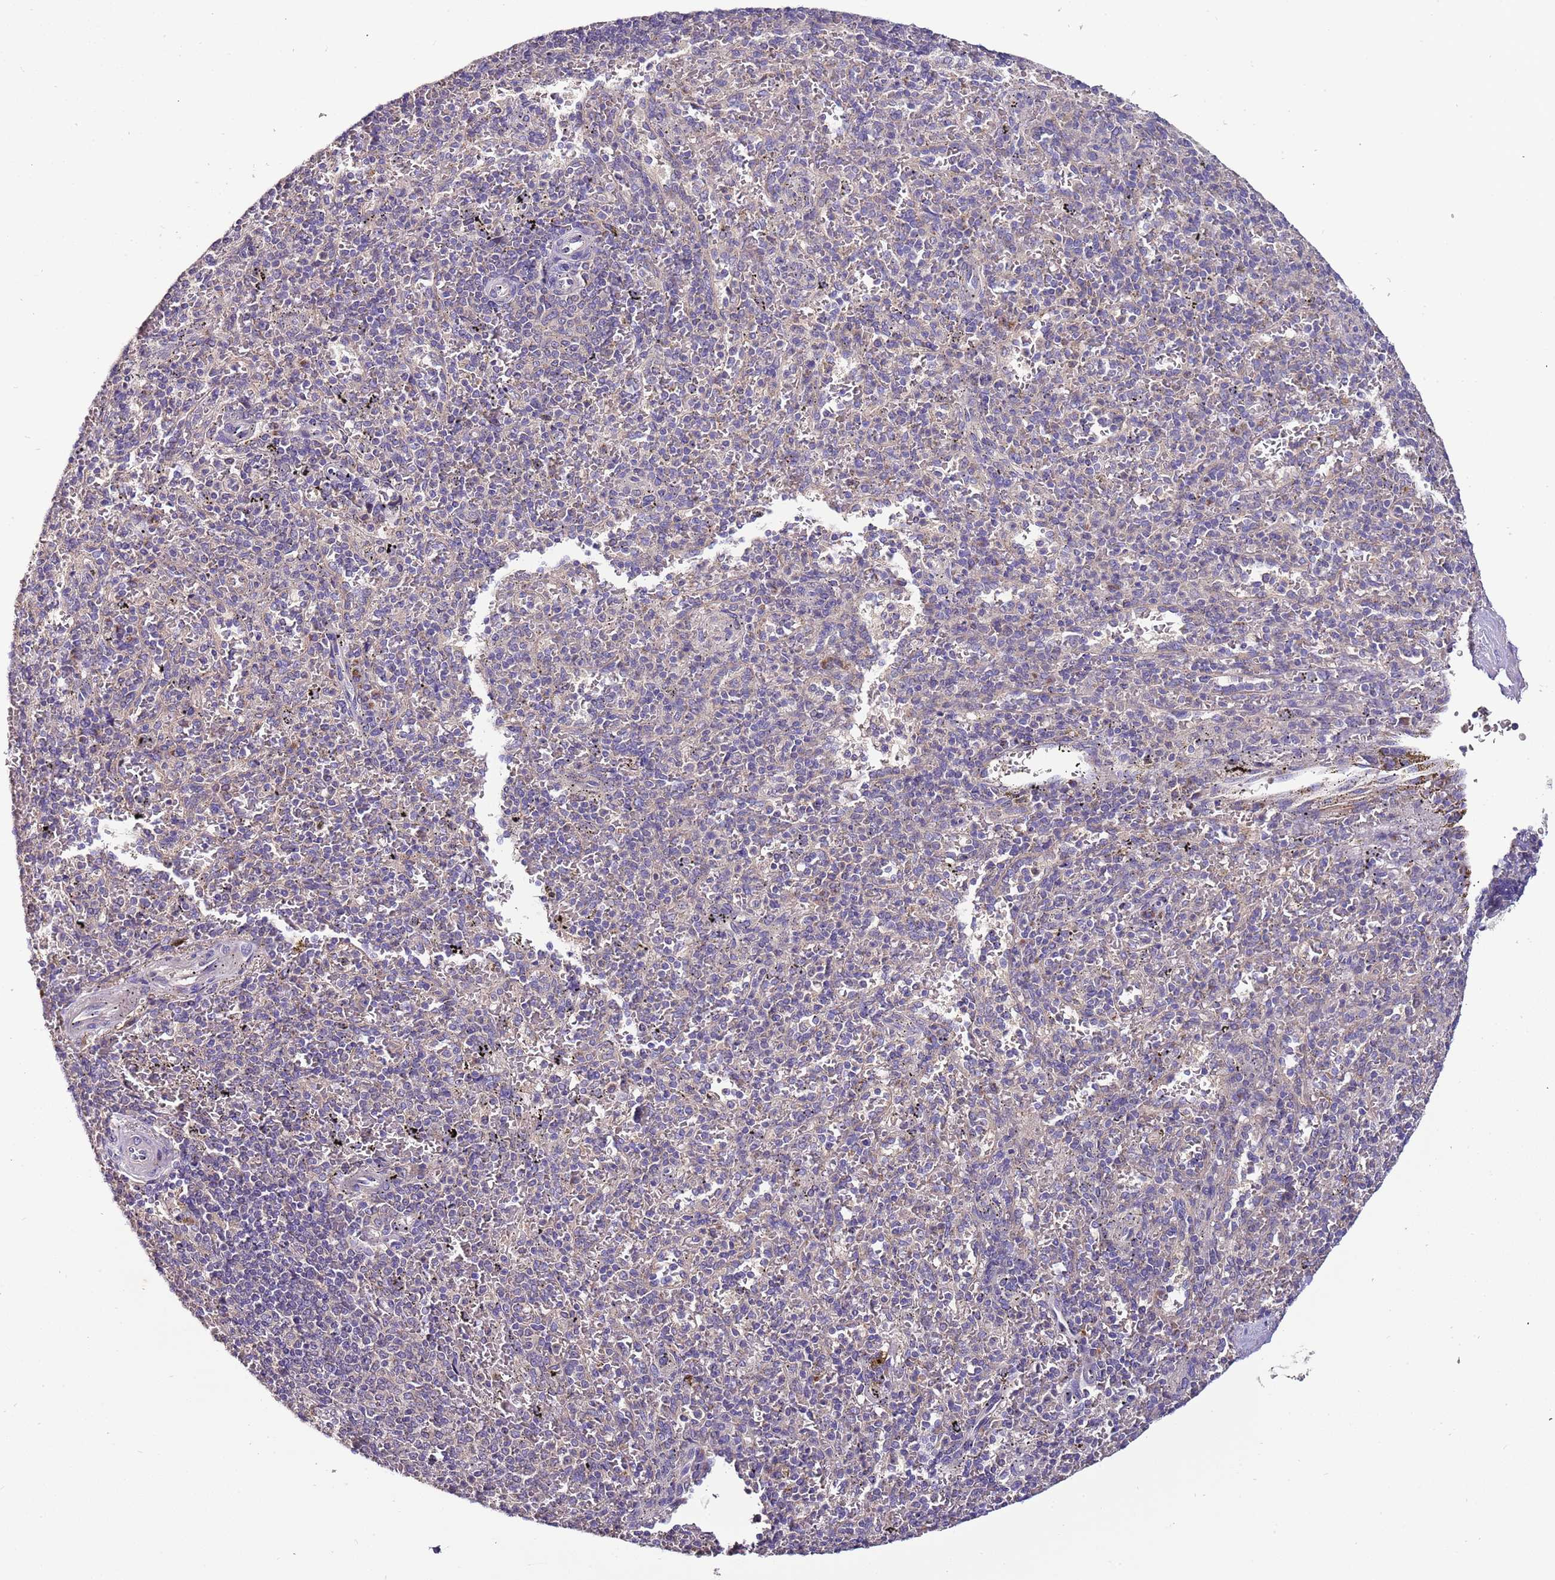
{"staining": {"intensity": "negative", "quantity": "none", "location": "none"}, "tissue": "spleen", "cell_type": "Cells in red pulp", "image_type": "normal", "snomed": [{"axis": "morphology", "description": "Normal tissue, NOS"}, {"axis": "topography", "description": "Spleen"}], "caption": "Benign spleen was stained to show a protein in brown. There is no significant expression in cells in red pulp. (DAB (3,3'-diaminobenzidine) immunohistochemistry (IHC) with hematoxylin counter stain).", "gene": "FAM20A", "patient": {"sex": "male", "age": 82}}